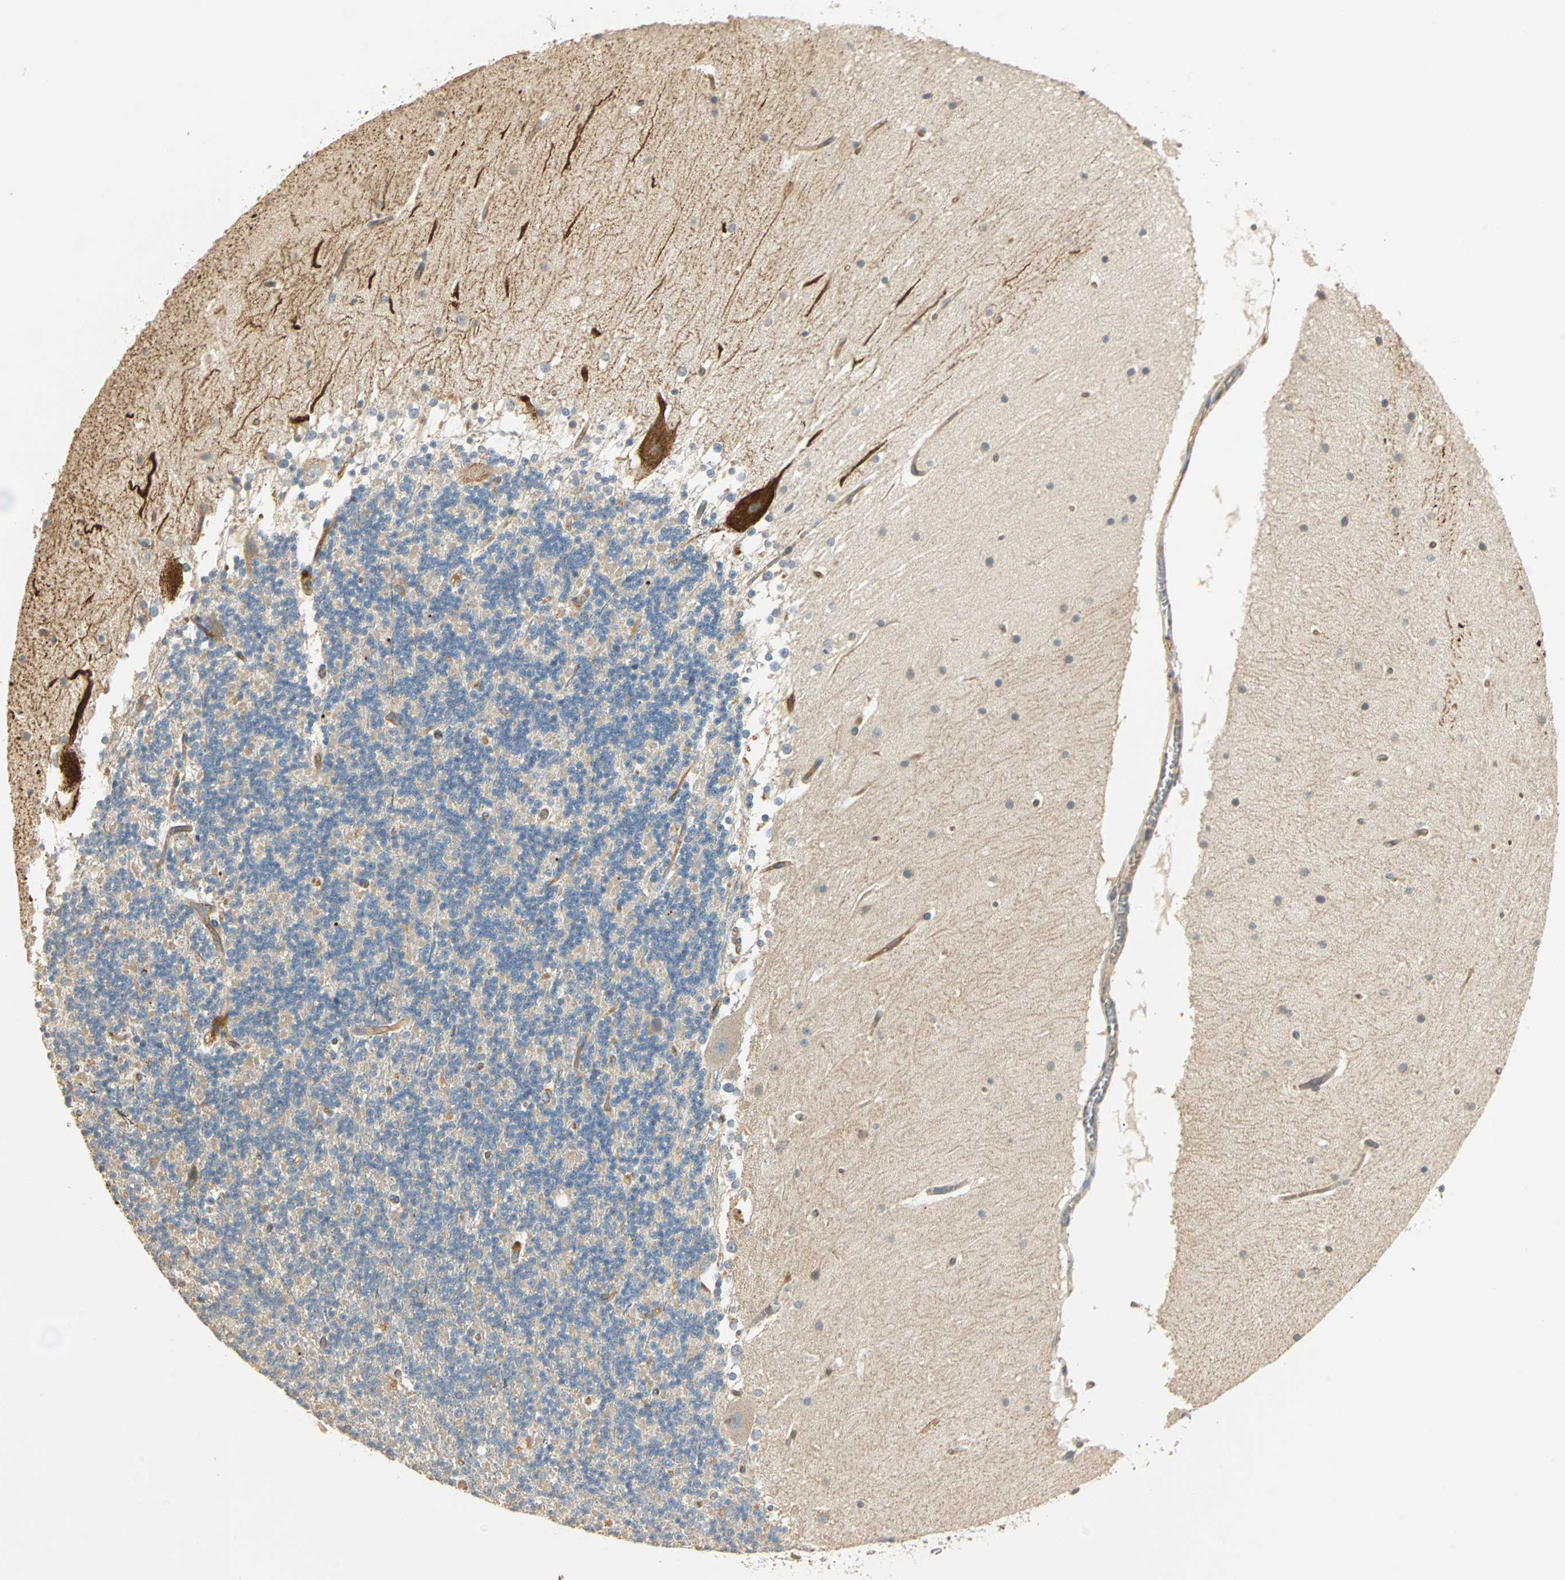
{"staining": {"intensity": "negative", "quantity": "none", "location": "none"}, "tissue": "cerebellum", "cell_type": "Cells in granular layer", "image_type": "normal", "snomed": [{"axis": "morphology", "description": "Normal tissue, NOS"}, {"axis": "topography", "description": "Cerebellum"}], "caption": "This is an immunohistochemistry histopathology image of unremarkable cerebellum. There is no expression in cells in granular layer.", "gene": "GALK1", "patient": {"sex": "female", "age": 19}}